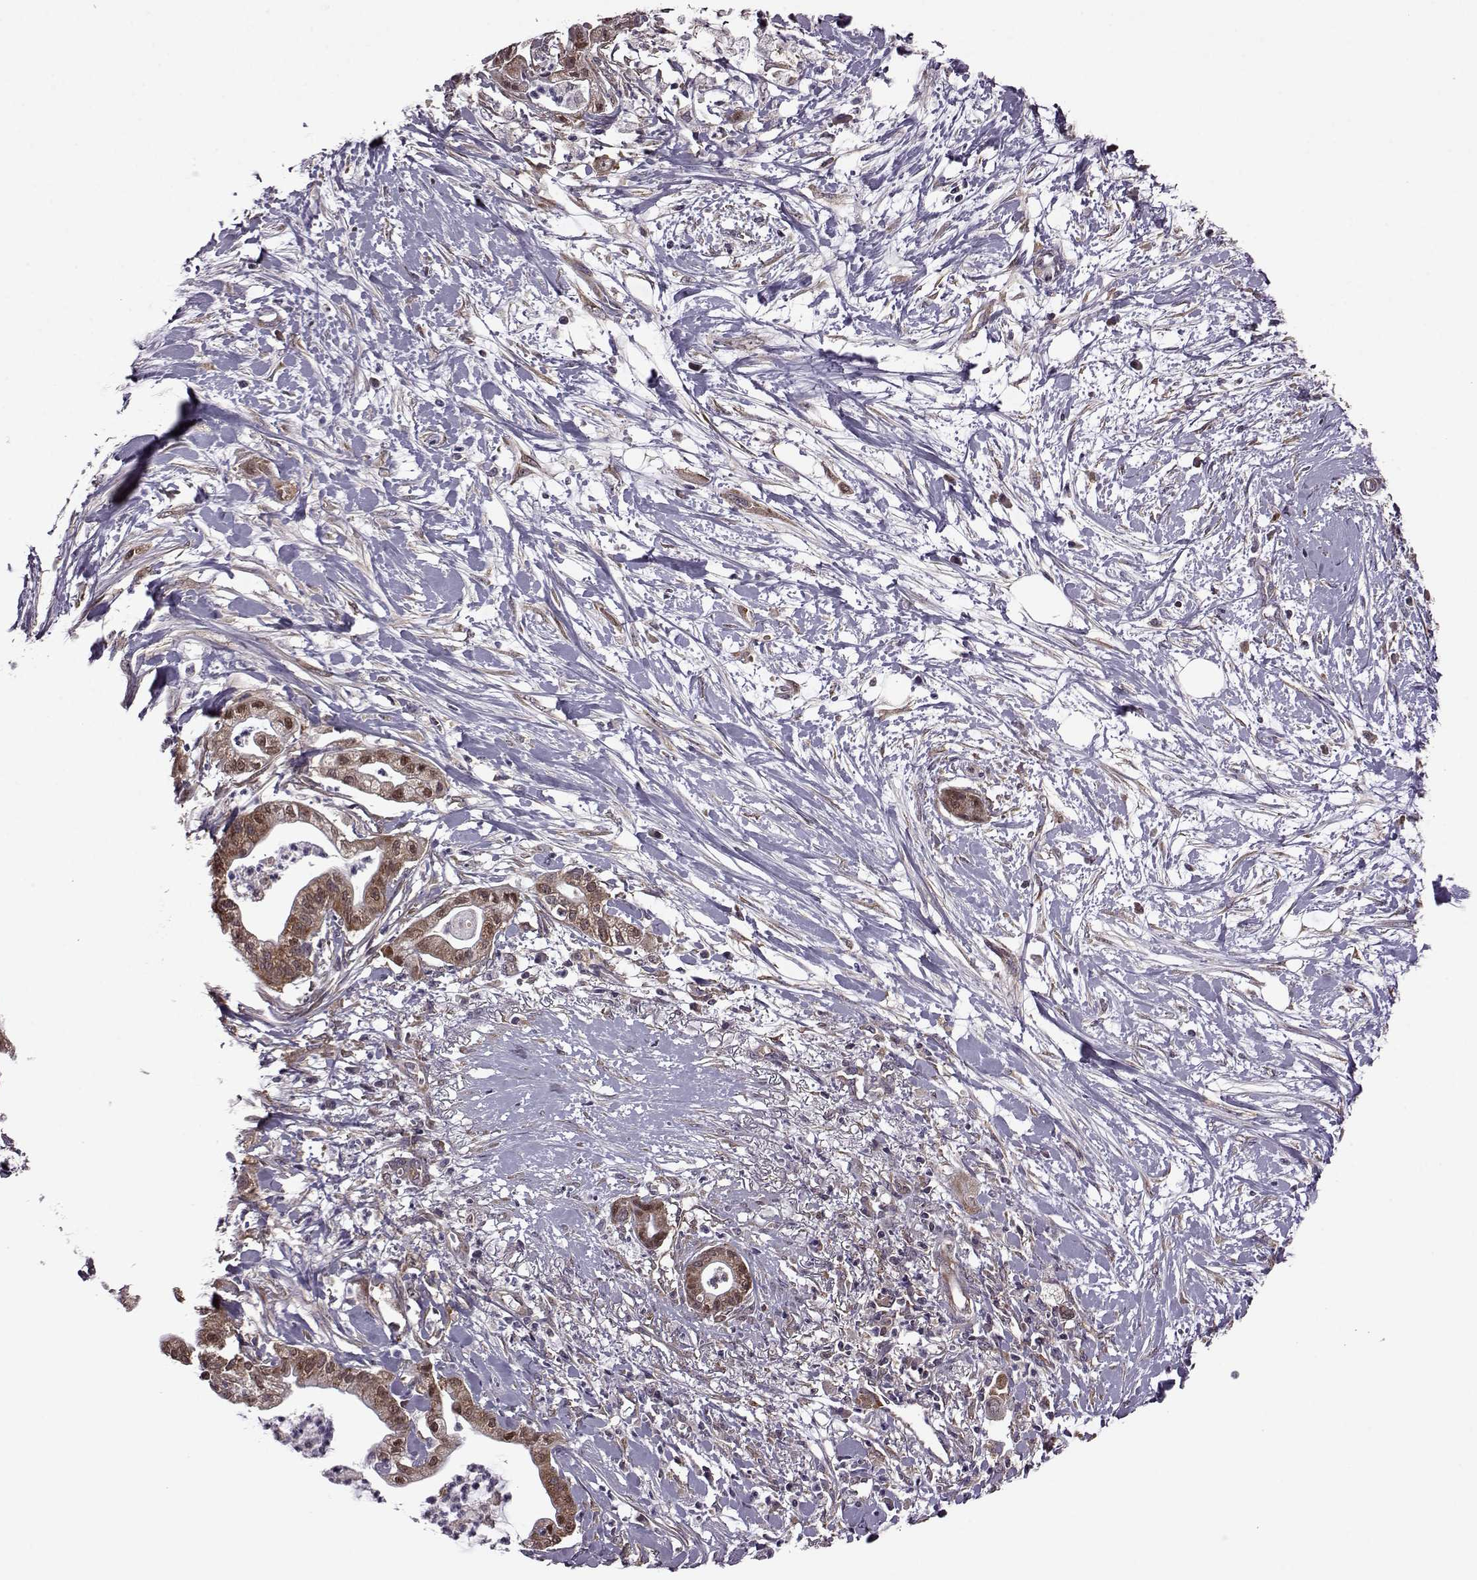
{"staining": {"intensity": "moderate", "quantity": "<25%", "location": "cytoplasmic/membranous"}, "tissue": "pancreatic cancer", "cell_type": "Tumor cells", "image_type": "cancer", "snomed": [{"axis": "morphology", "description": "Normal tissue, NOS"}, {"axis": "morphology", "description": "Adenocarcinoma, NOS"}, {"axis": "topography", "description": "Lymph node"}, {"axis": "topography", "description": "Pancreas"}], "caption": "This is an image of immunohistochemistry staining of pancreatic cancer, which shows moderate positivity in the cytoplasmic/membranous of tumor cells.", "gene": "URI1", "patient": {"sex": "female", "age": 58}}